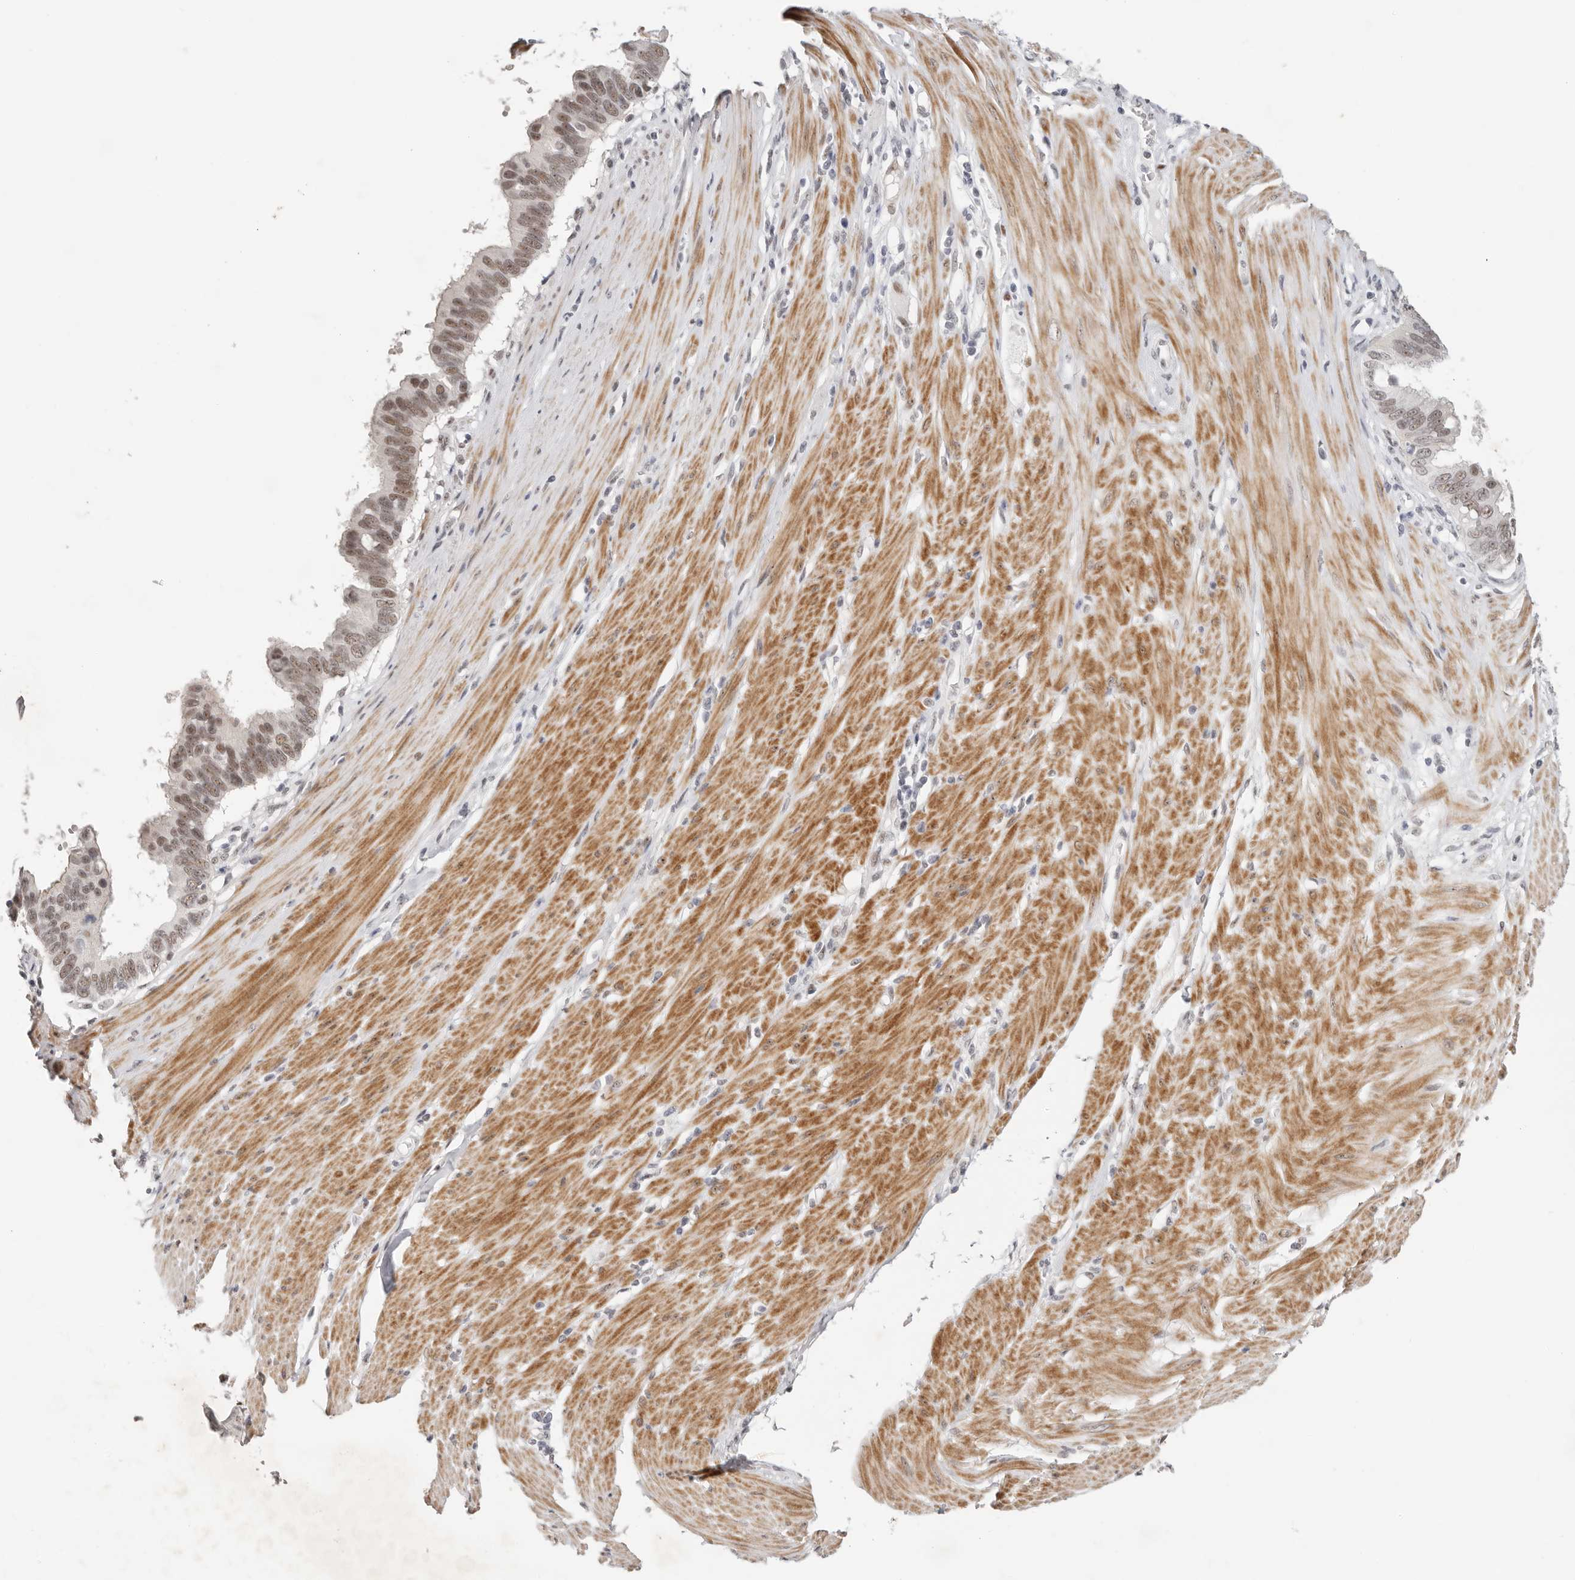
{"staining": {"intensity": "moderate", "quantity": ">75%", "location": "nuclear"}, "tissue": "pancreatic cancer", "cell_type": "Tumor cells", "image_type": "cancer", "snomed": [{"axis": "morphology", "description": "Adenocarcinoma, NOS"}, {"axis": "topography", "description": "Pancreas"}], "caption": "Immunohistochemistry (IHC) micrograph of human pancreatic cancer stained for a protein (brown), which reveals medium levels of moderate nuclear staining in approximately >75% of tumor cells.", "gene": "LARP7", "patient": {"sex": "female", "age": 56}}